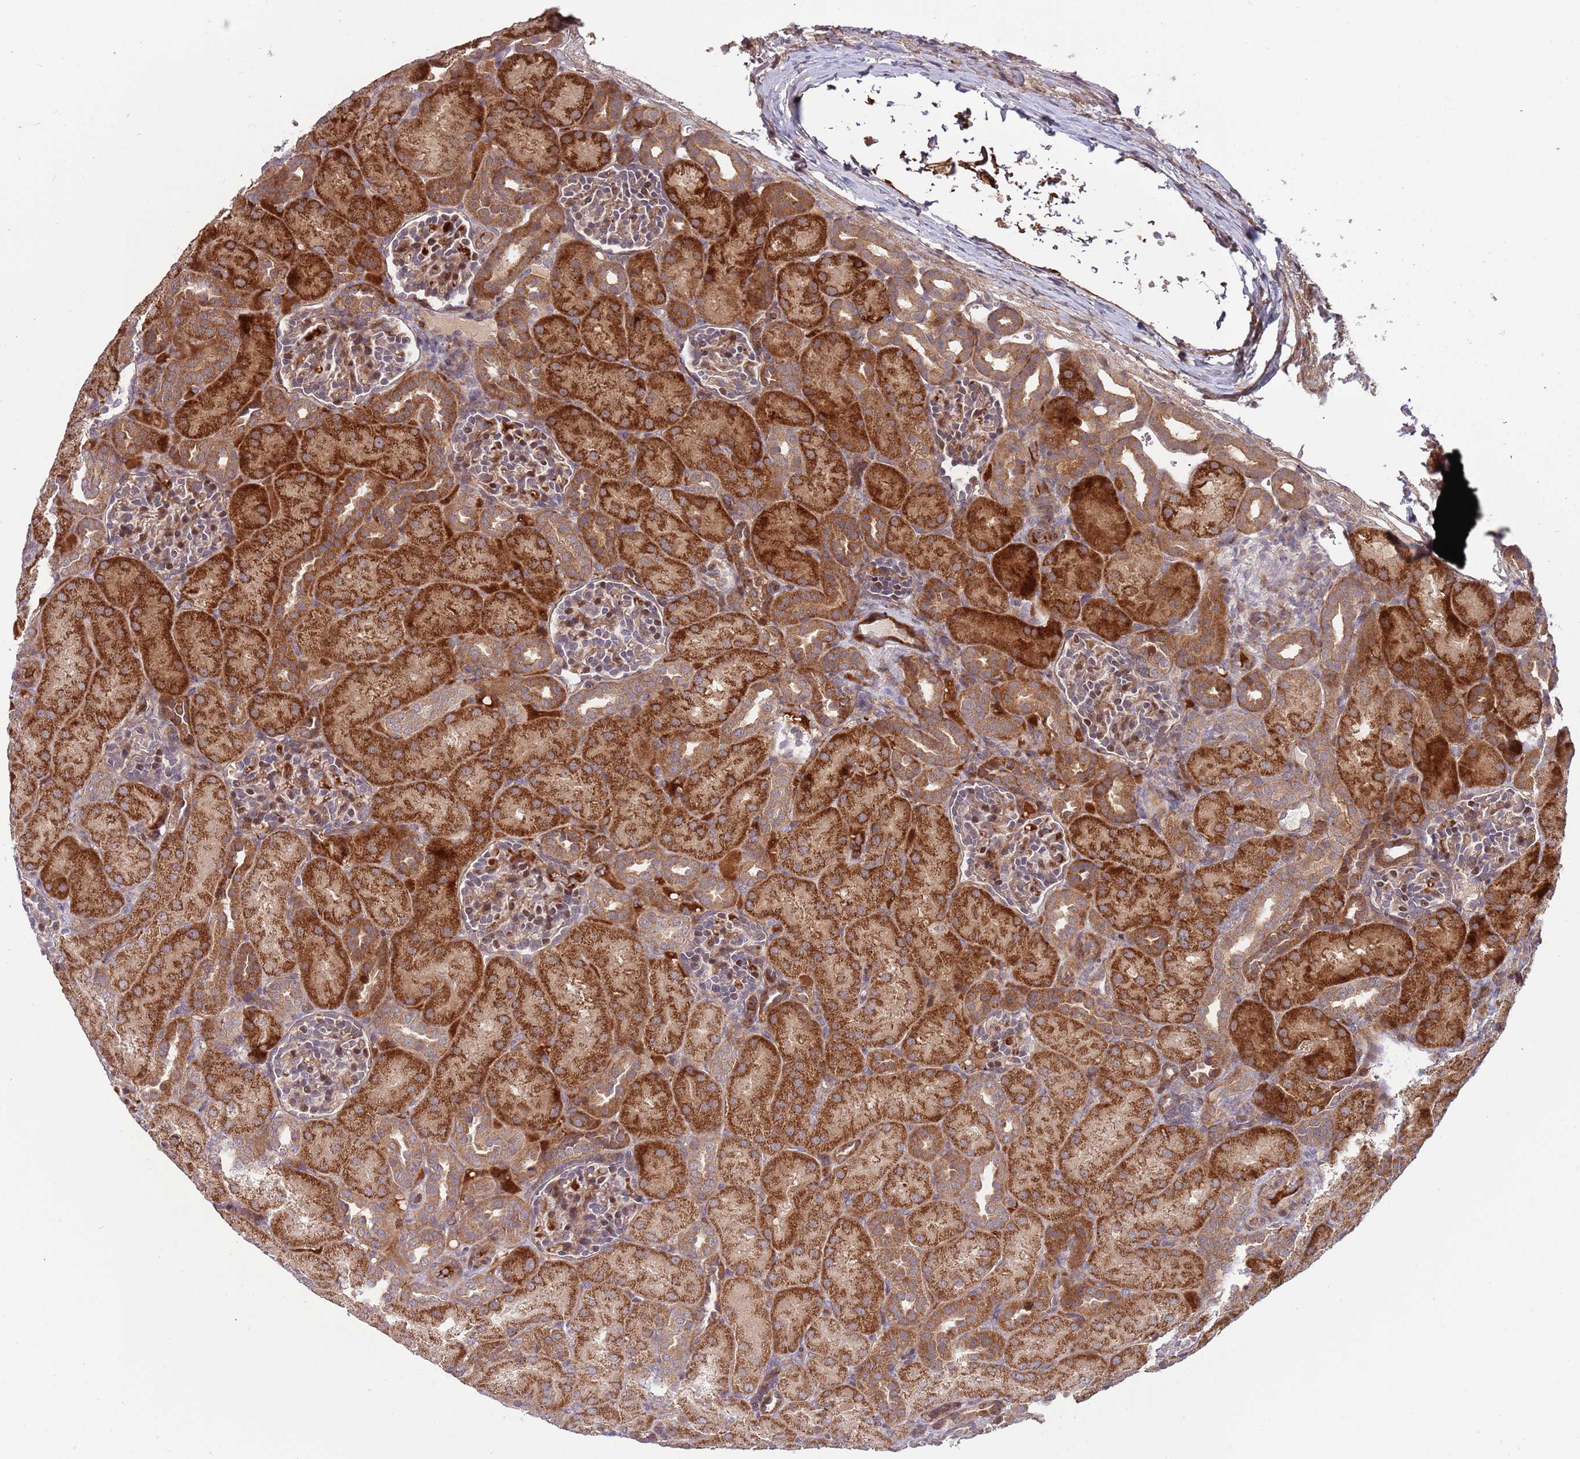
{"staining": {"intensity": "moderate", "quantity": "25%-75%", "location": "cytoplasmic/membranous,nuclear"}, "tissue": "kidney", "cell_type": "Cells in glomeruli", "image_type": "normal", "snomed": [{"axis": "morphology", "description": "Normal tissue, NOS"}, {"axis": "topography", "description": "Kidney"}], "caption": "Immunohistochemistry (IHC) micrograph of benign kidney: human kidney stained using IHC displays medium levels of moderate protein expression localized specifically in the cytoplasmic/membranous,nuclear of cells in glomeruli, appearing as a cytoplasmic/membranous,nuclear brown color.", "gene": "NT5DC4", "patient": {"sex": "male", "age": 1}}